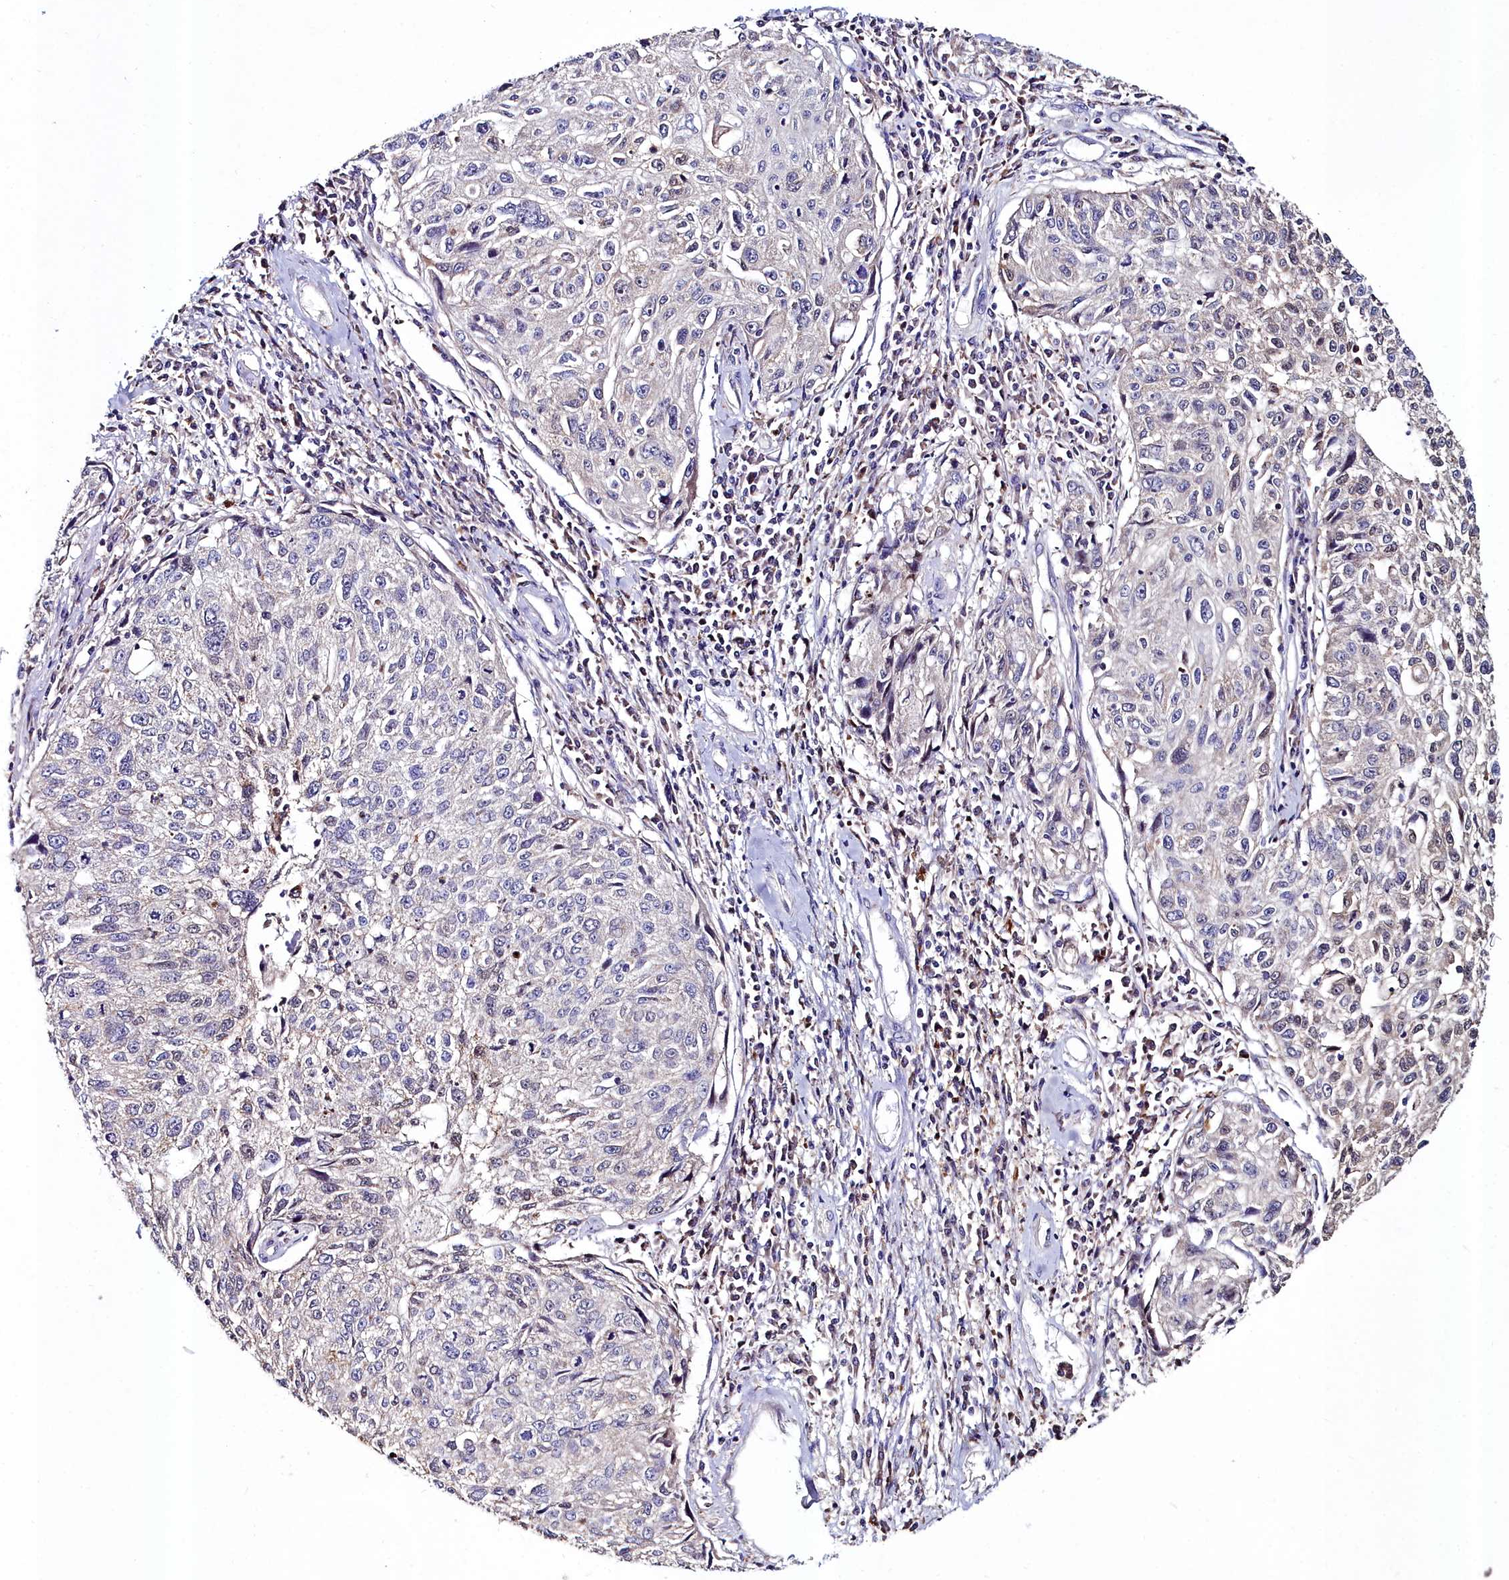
{"staining": {"intensity": "negative", "quantity": "none", "location": "none"}, "tissue": "cervical cancer", "cell_type": "Tumor cells", "image_type": "cancer", "snomed": [{"axis": "morphology", "description": "Squamous cell carcinoma, NOS"}, {"axis": "topography", "description": "Cervix"}], "caption": "An IHC micrograph of cervical cancer (squamous cell carcinoma) is shown. There is no staining in tumor cells of cervical cancer (squamous cell carcinoma).", "gene": "AMBRA1", "patient": {"sex": "female", "age": 57}}